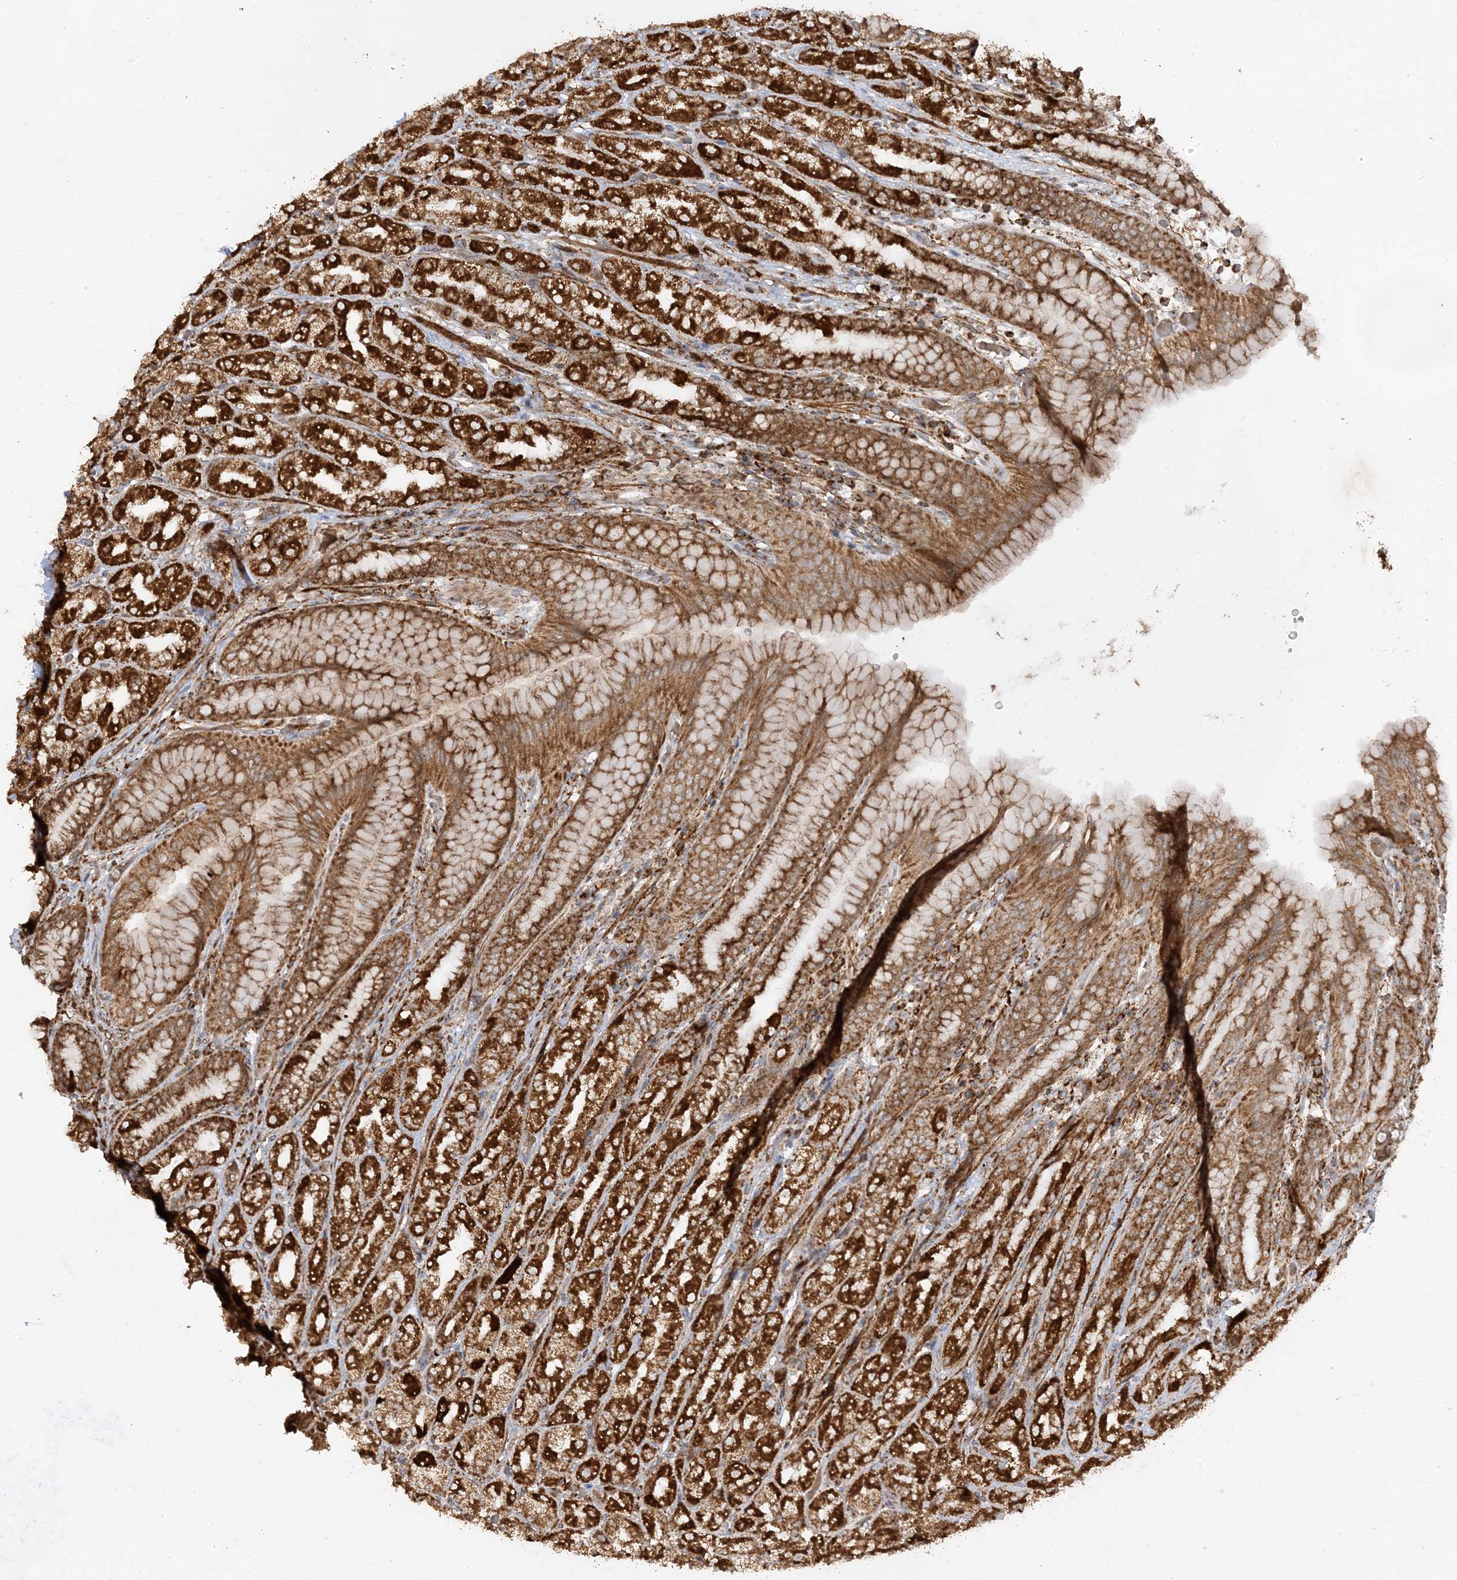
{"staining": {"intensity": "strong", "quantity": ">75%", "location": "cytoplasmic/membranous"}, "tissue": "stomach", "cell_type": "Glandular cells", "image_type": "normal", "snomed": [{"axis": "morphology", "description": "Normal tissue, NOS"}, {"axis": "topography", "description": "Stomach, upper"}], "caption": "High-magnification brightfield microscopy of unremarkable stomach stained with DAB (3,3'-diaminobenzidine) (brown) and counterstained with hematoxylin (blue). glandular cells exhibit strong cytoplasmic/membranous positivity is present in approximately>75% of cells.", "gene": "AARS2", "patient": {"sex": "male", "age": 68}}